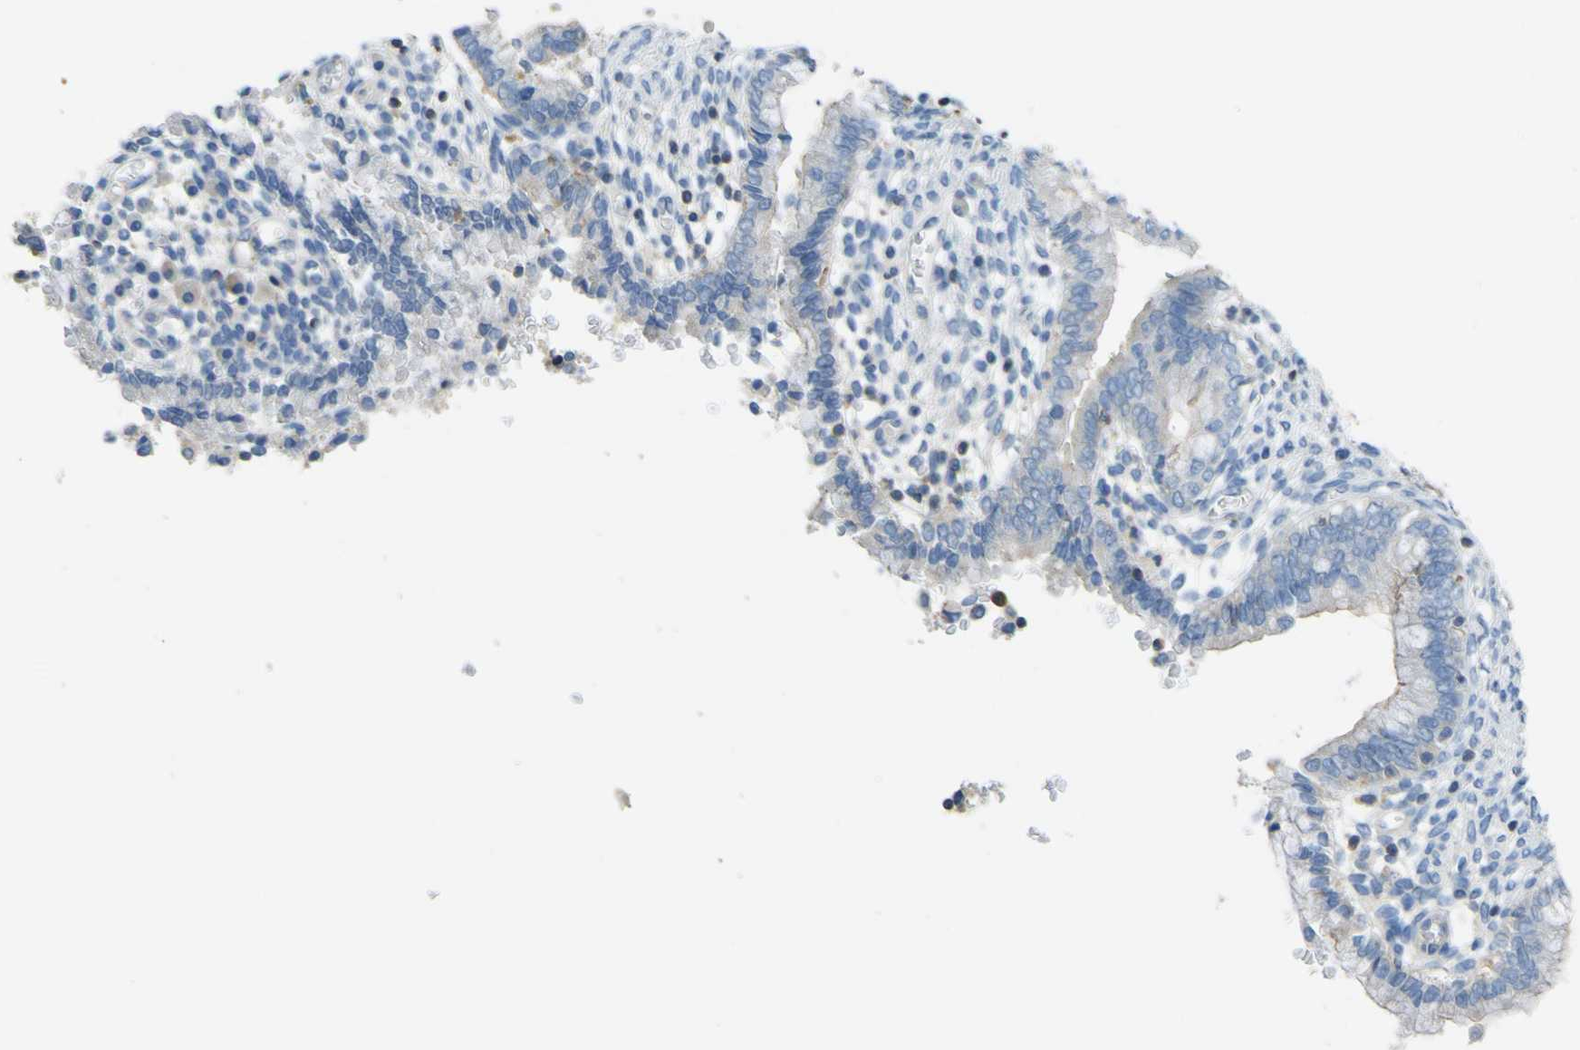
{"staining": {"intensity": "negative", "quantity": "none", "location": "none"}, "tissue": "cervical cancer", "cell_type": "Tumor cells", "image_type": "cancer", "snomed": [{"axis": "morphology", "description": "Adenocarcinoma, NOS"}, {"axis": "topography", "description": "Cervix"}], "caption": "This is a photomicrograph of immunohistochemistry staining of cervical cancer, which shows no expression in tumor cells.", "gene": "OGN", "patient": {"sex": "female", "age": 44}}